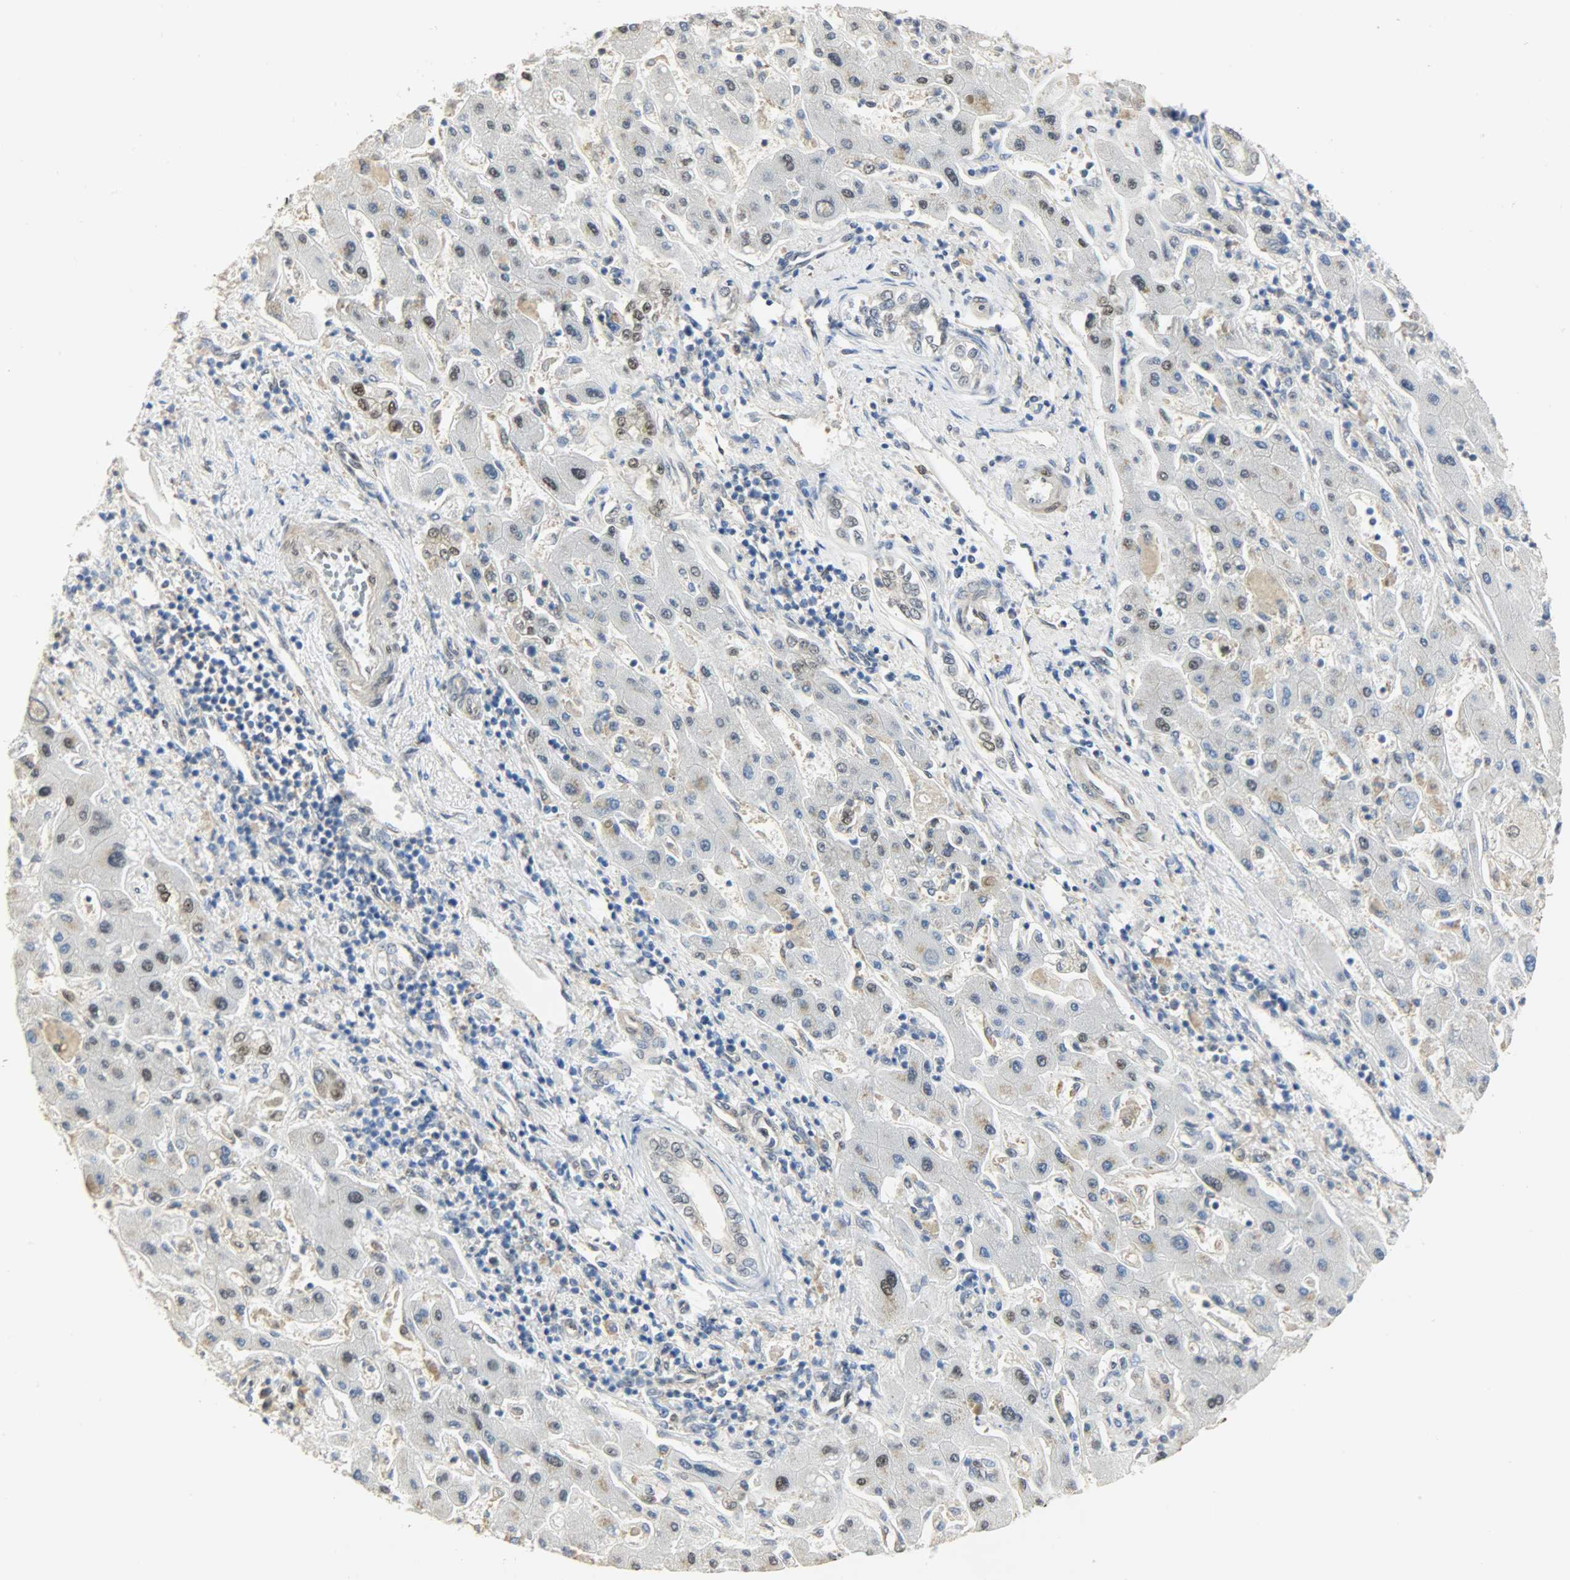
{"staining": {"intensity": "moderate", "quantity": "25%-75%", "location": "nuclear"}, "tissue": "liver cancer", "cell_type": "Tumor cells", "image_type": "cancer", "snomed": [{"axis": "morphology", "description": "Cholangiocarcinoma"}, {"axis": "topography", "description": "Liver"}], "caption": "Protein expression analysis of human cholangiocarcinoma (liver) reveals moderate nuclear expression in approximately 25%-75% of tumor cells.", "gene": "NPEPL1", "patient": {"sex": "male", "age": 50}}